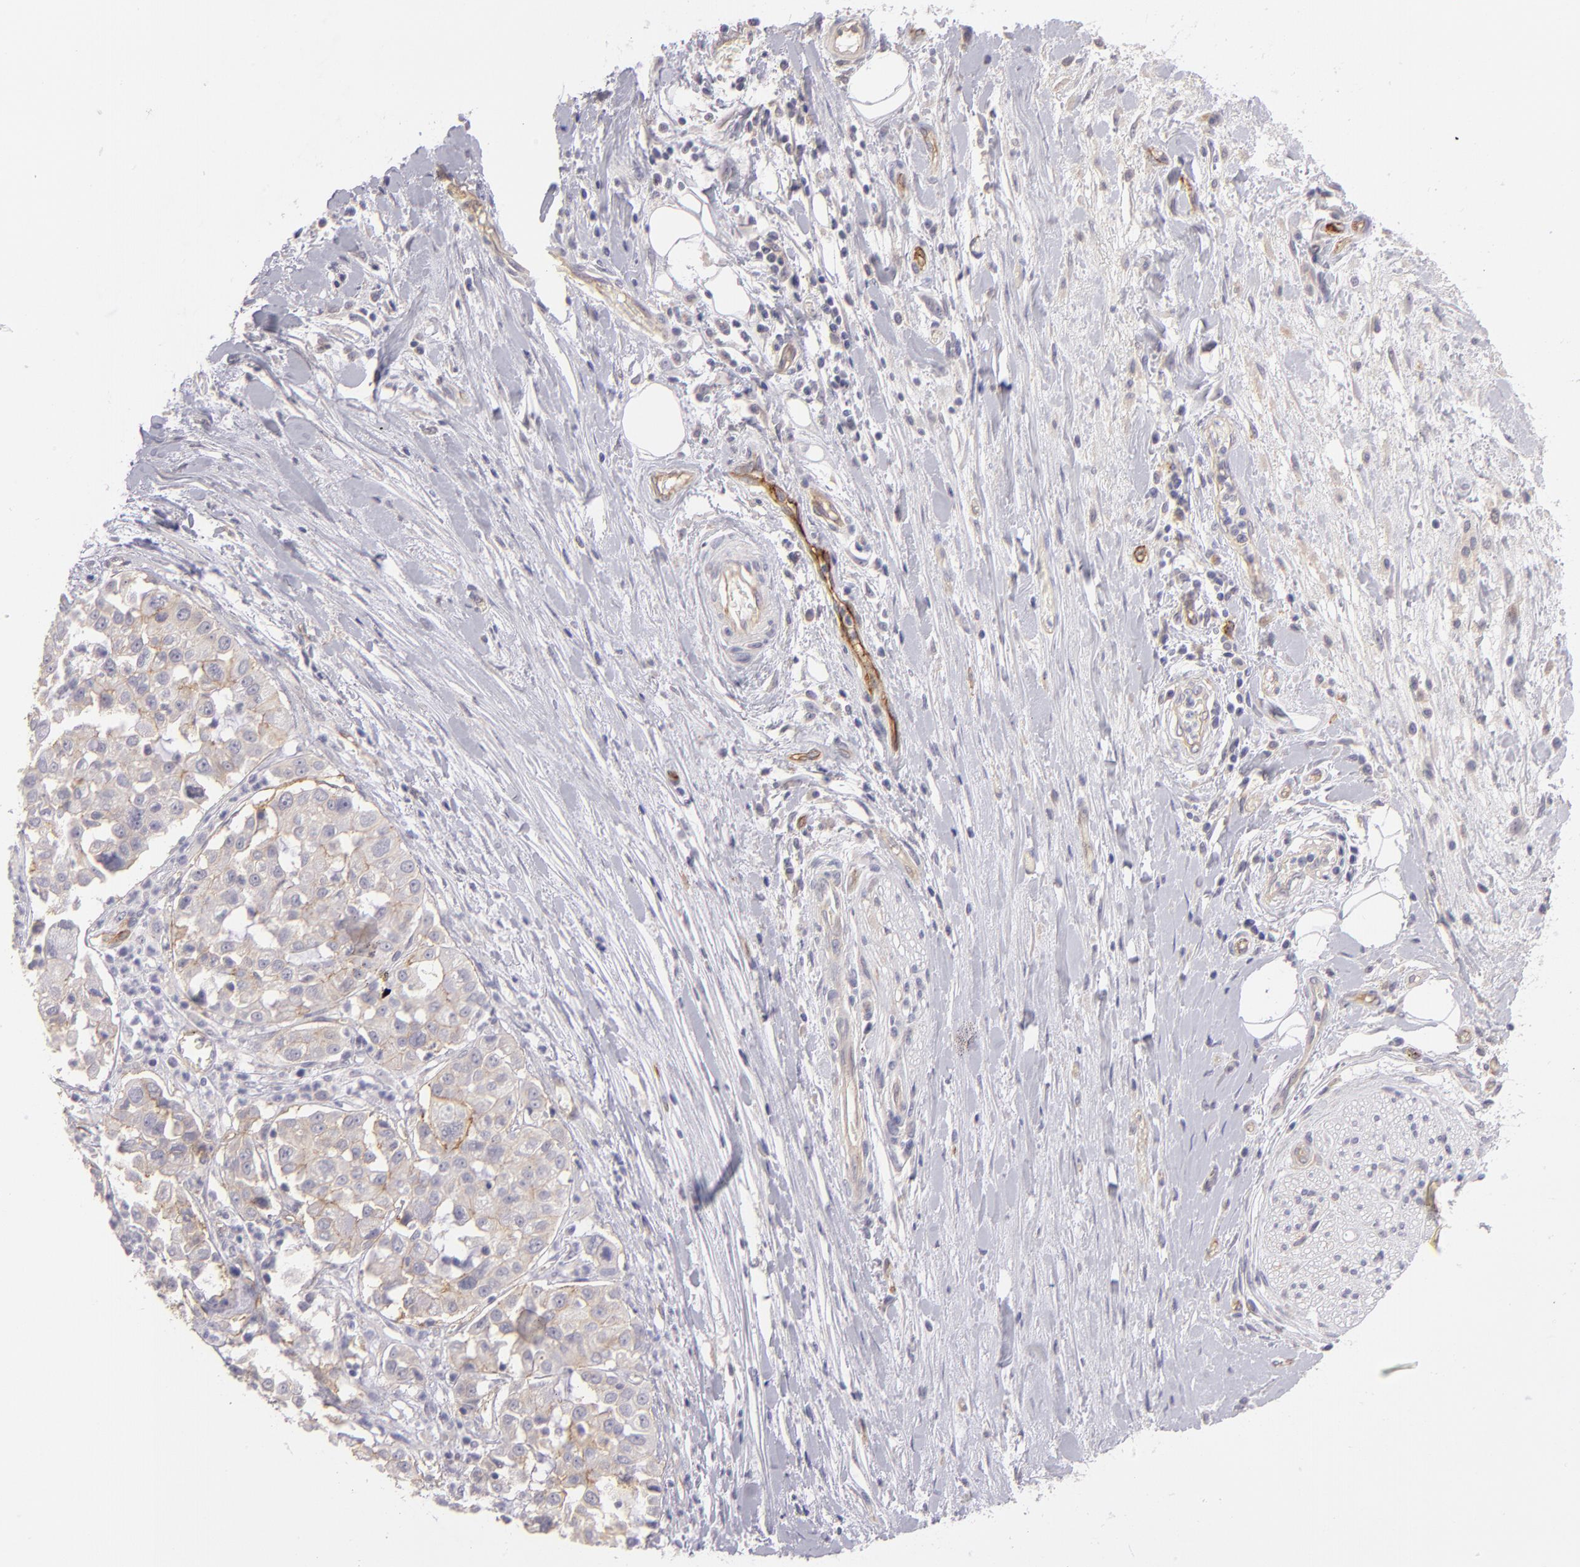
{"staining": {"intensity": "weak", "quantity": "25%-75%", "location": "cytoplasmic/membranous"}, "tissue": "pancreatic cancer", "cell_type": "Tumor cells", "image_type": "cancer", "snomed": [{"axis": "morphology", "description": "Adenocarcinoma, NOS"}, {"axis": "topography", "description": "Pancreas"}], "caption": "About 25%-75% of tumor cells in pancreatic cancer exhibit weak cytoplasmic/membranous protein expression as visualized by brown immunohistochemical staining.", "gene": "THBD", "patient": {"sex": "female", "age": 52}}